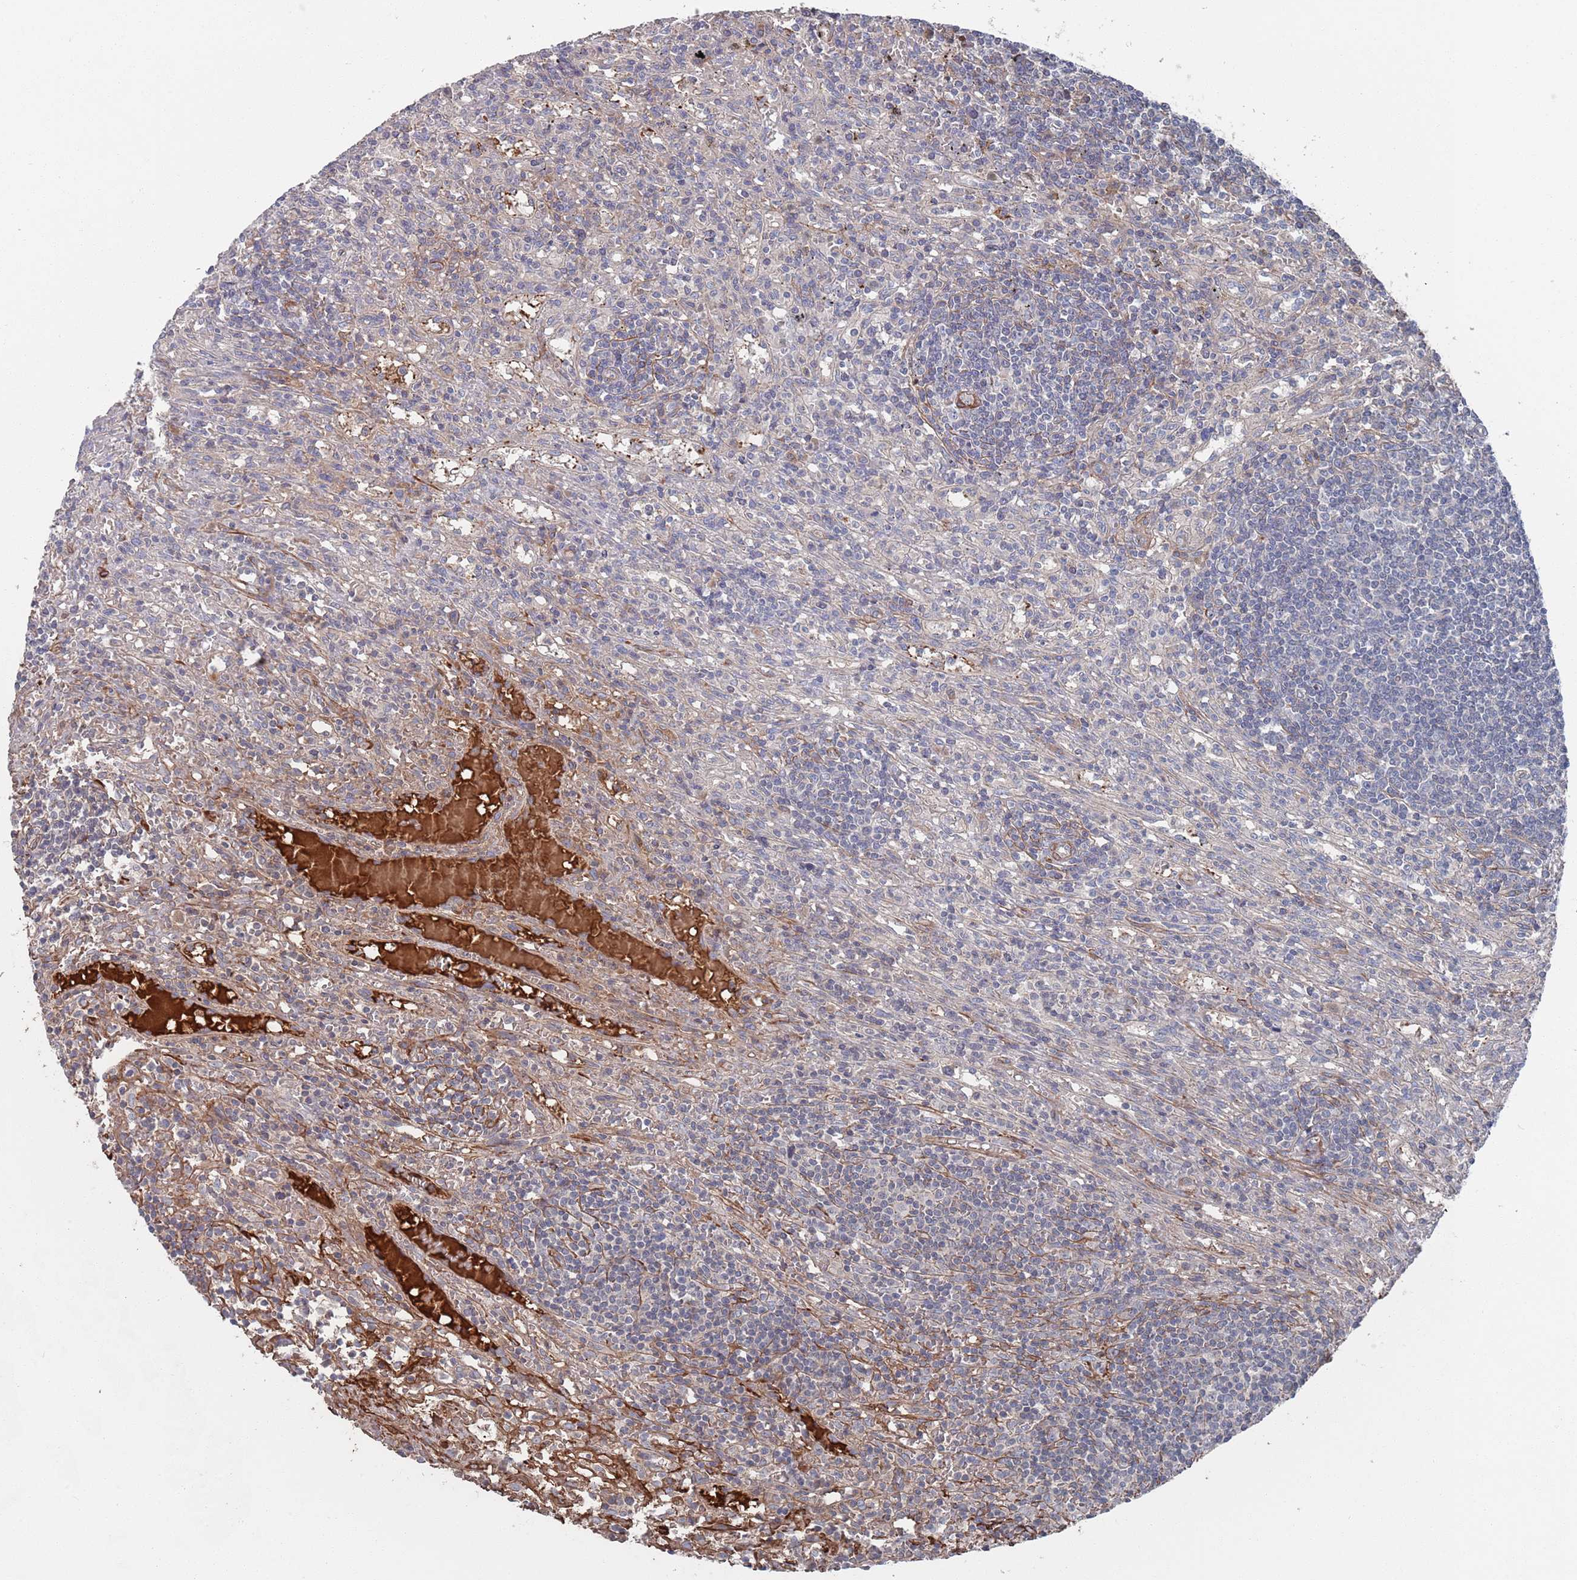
{"staining": {"intensity": "negative", "quantity": "none", "location": "none"}, "tissue": "lymphoma", "cell_type": "Tumor cells", "image_type": "cancer", "snomed": [{"axis": "morphology", "description": "Malignant lymphoma, non-Hodgkin's type, Low grade"}, {"axis": "topography", "description": "Spleen"}], "caption": "The histopathology image shows no staining of tumor cells in lymphoma. (Stains: DAB (3,3'-diaminobenzidine) immunohistochemistry with hematoxylin counter stain, Microscopy: brightfield microscopy at high magnification).", "gene": "PLEKHA4", "patient": {"sex": "male", "age": 76}}